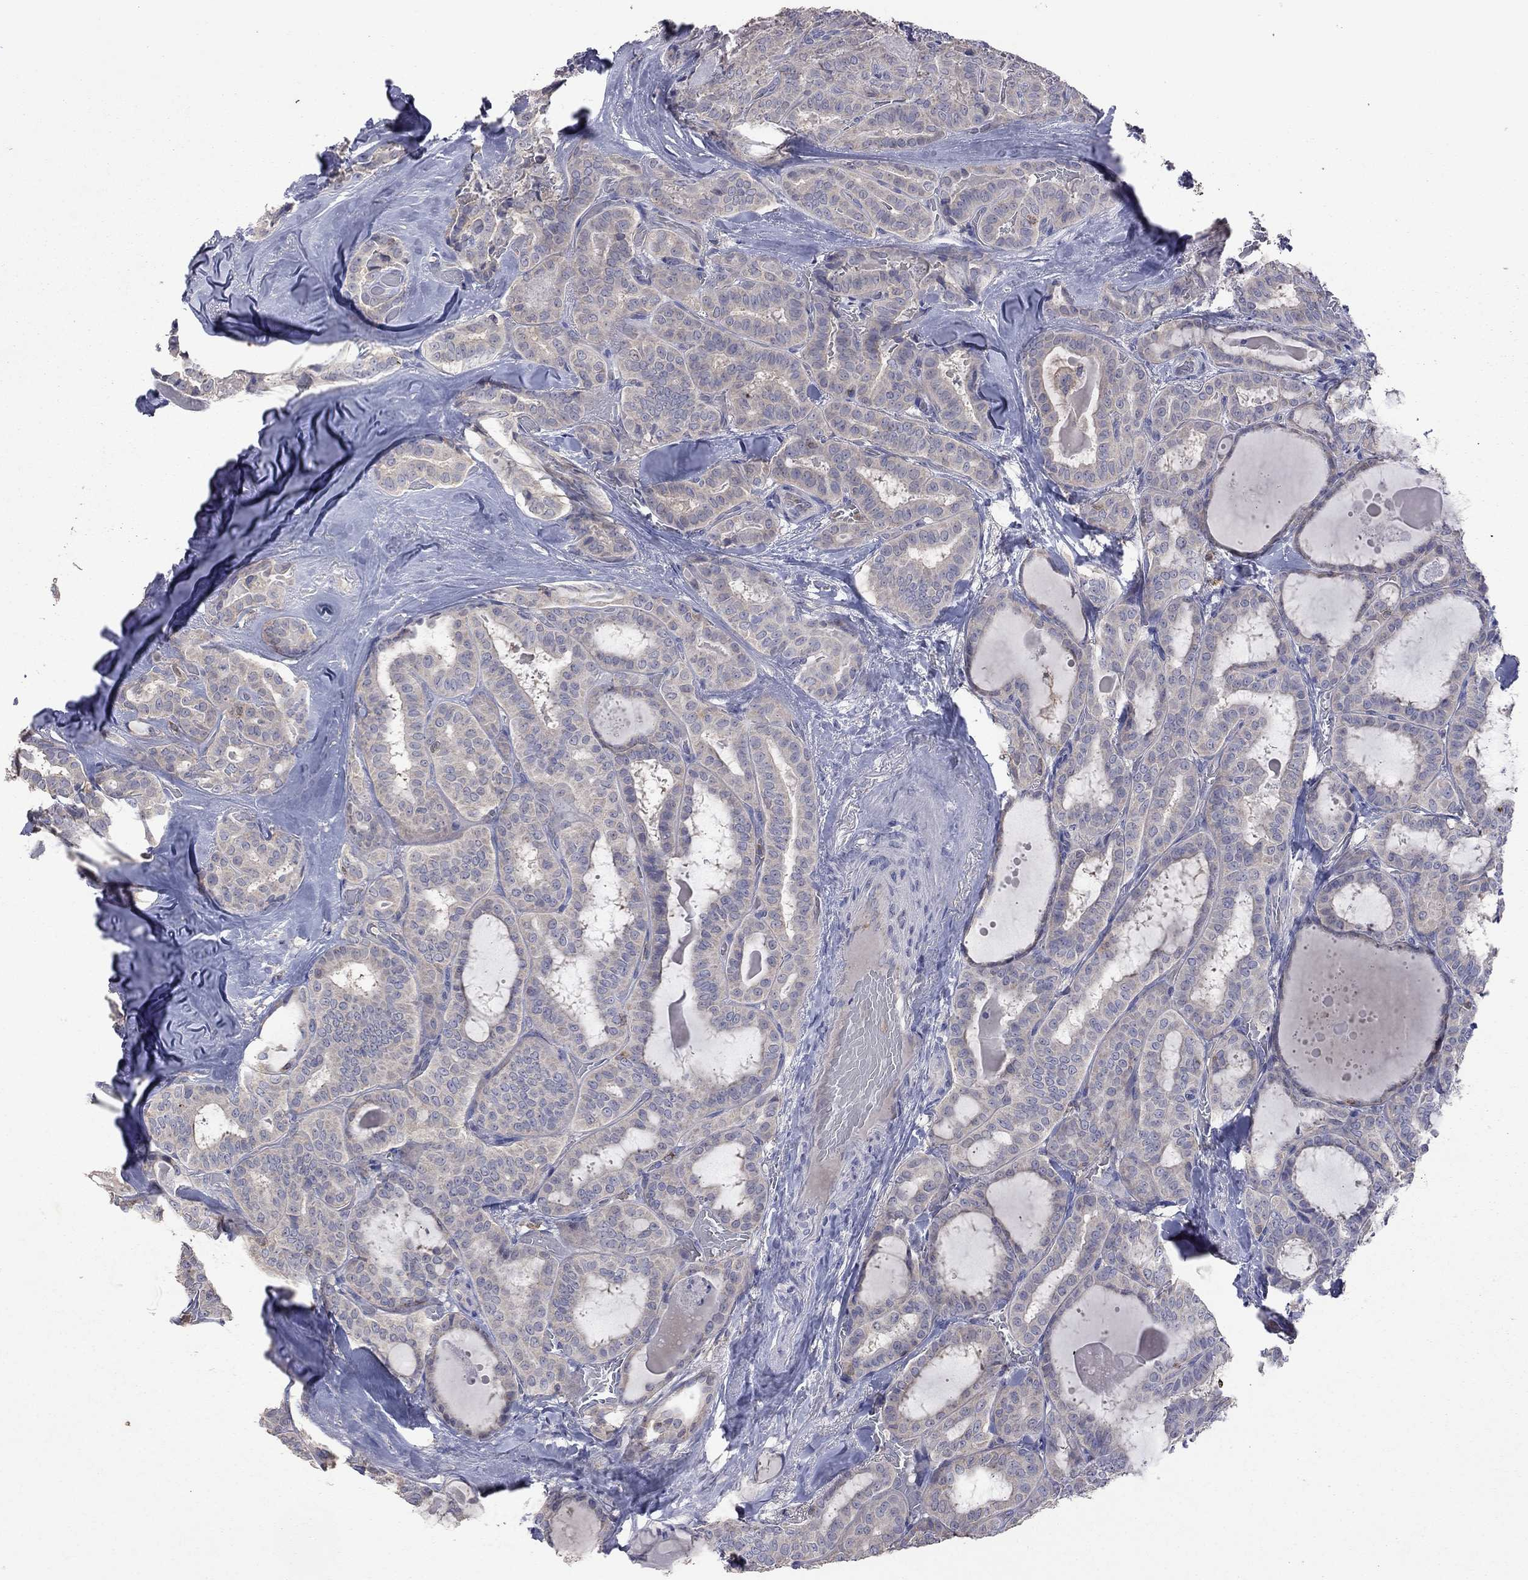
{"staining": {"intensity": "negative", "quantity": "none", "location": "none"}, "tissue": "thyroid cancer", "cell_type": "Tumor cells", "image_type": "cancer", "snomed": [{"axis": "morphology", "description": "Papillary adenocarcinoma, NOS"}, {"axis": "topography", "description": "Thyroid gland"}], "caption": "This is a histopathology image of immunohistochemistry (IHC) staining of thyroid papillary adenocarcinoma, which shows no positivity in tumor cells. The staining was performed using DAB to visualize the protein expression in brown, while the nuclei were stained in blue with hematoxylin (Magnification: 20x).", "gene": "IPCEF1", "patient": {"sex": "female", "age": 39}}